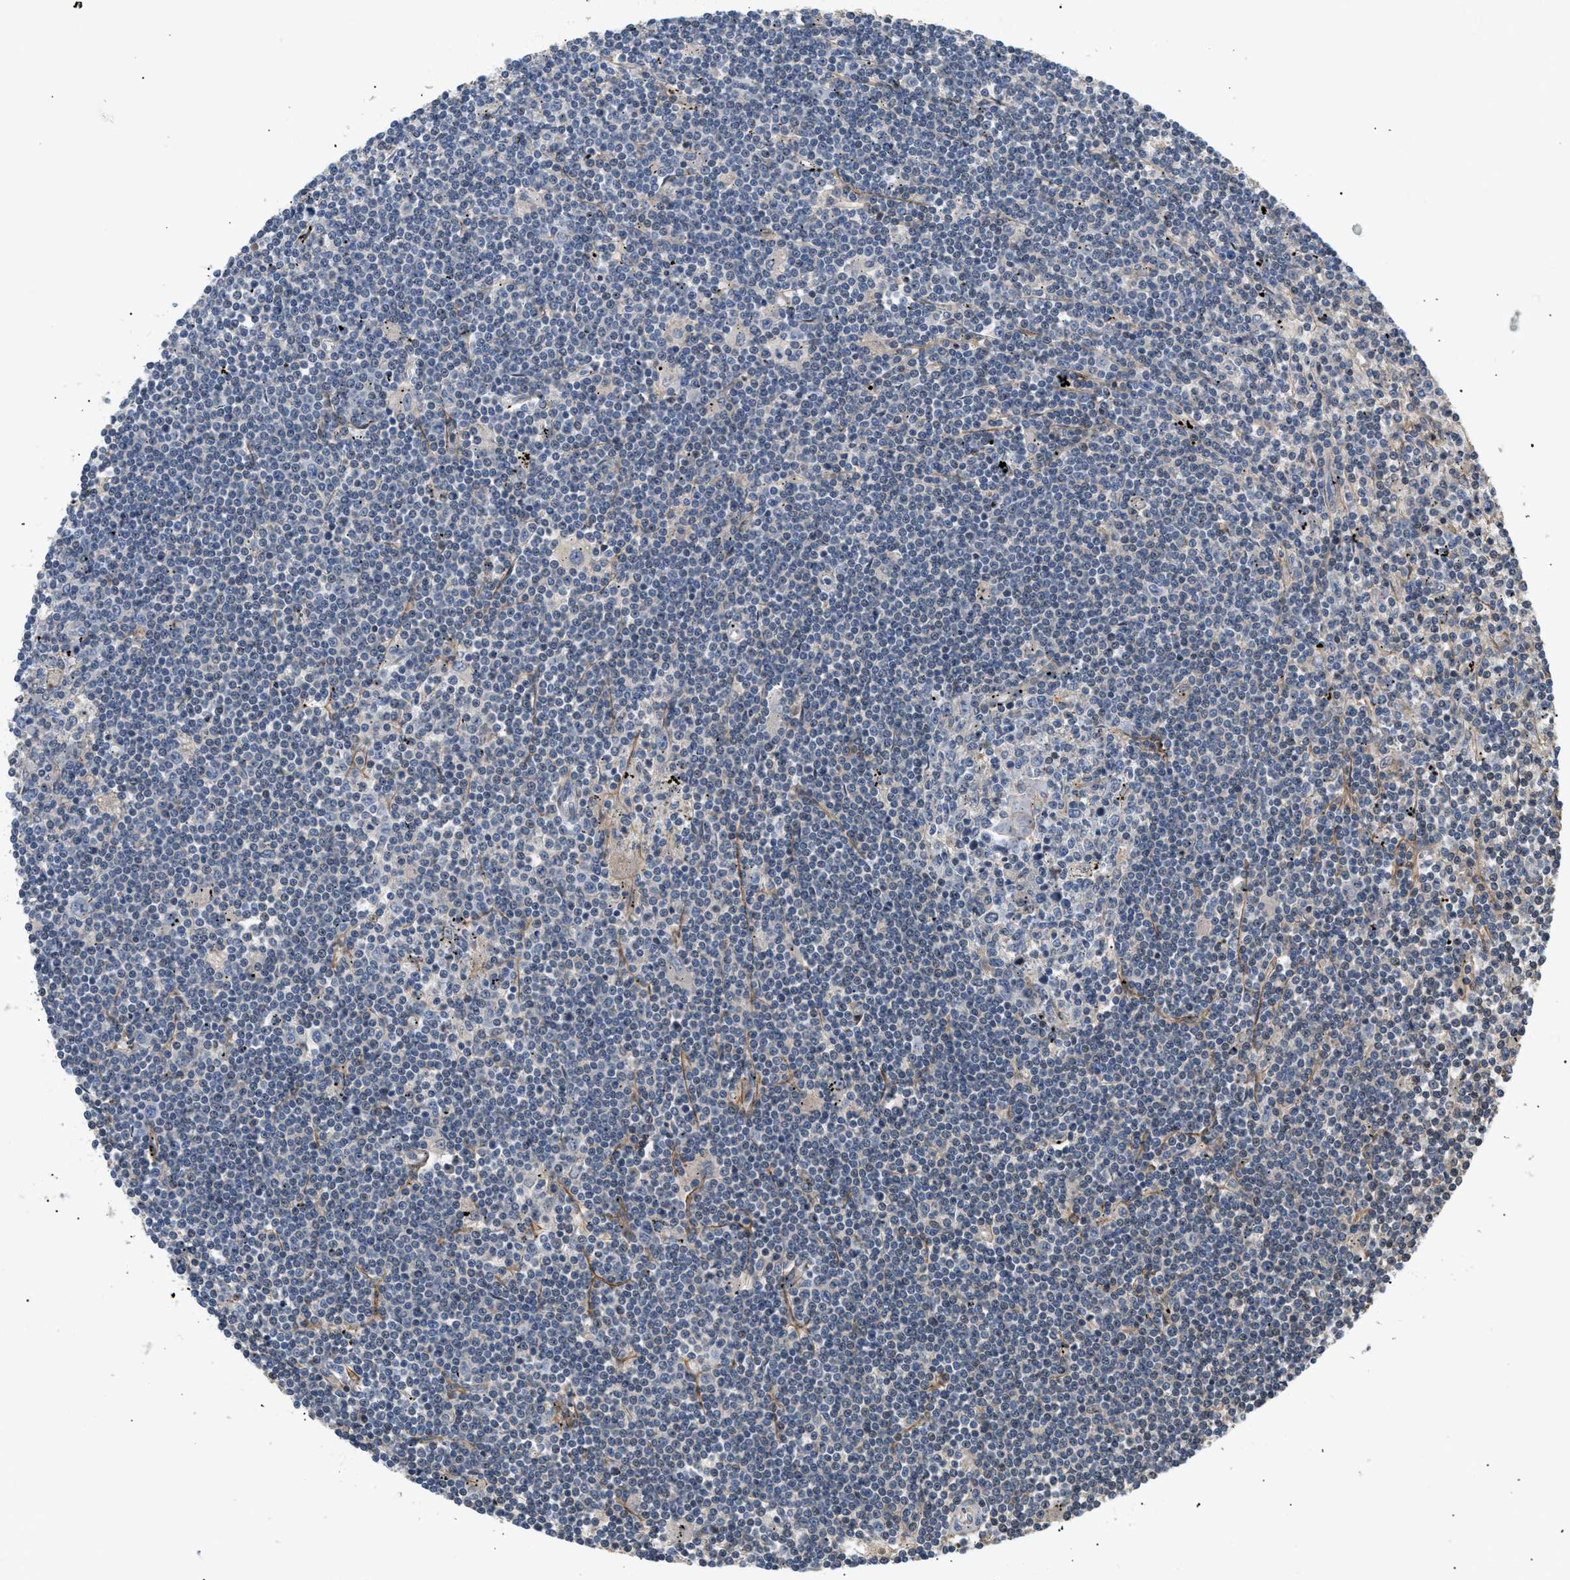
{"staining": {"intensity": "negative", "quantity": "none", "location": "none"}, "tissue": "lymphoma", "cell_type": "Tumor cells", "image_type": "cancer", "snomed": [{"axis": "morphology", "description": "Malignant lymphoma, non-Hodgkin's type, Low grade"}, {"axis": "topography", "description": "Spleen"}], "caption": "Tumor cells are negative for protein expression in human lymphoma. (DAB (3,3'-diaminobenzidine) immunohistochemistry, high magnification).", "gene": "FARS2", "patient": {"sex": "male", "age": 76}}